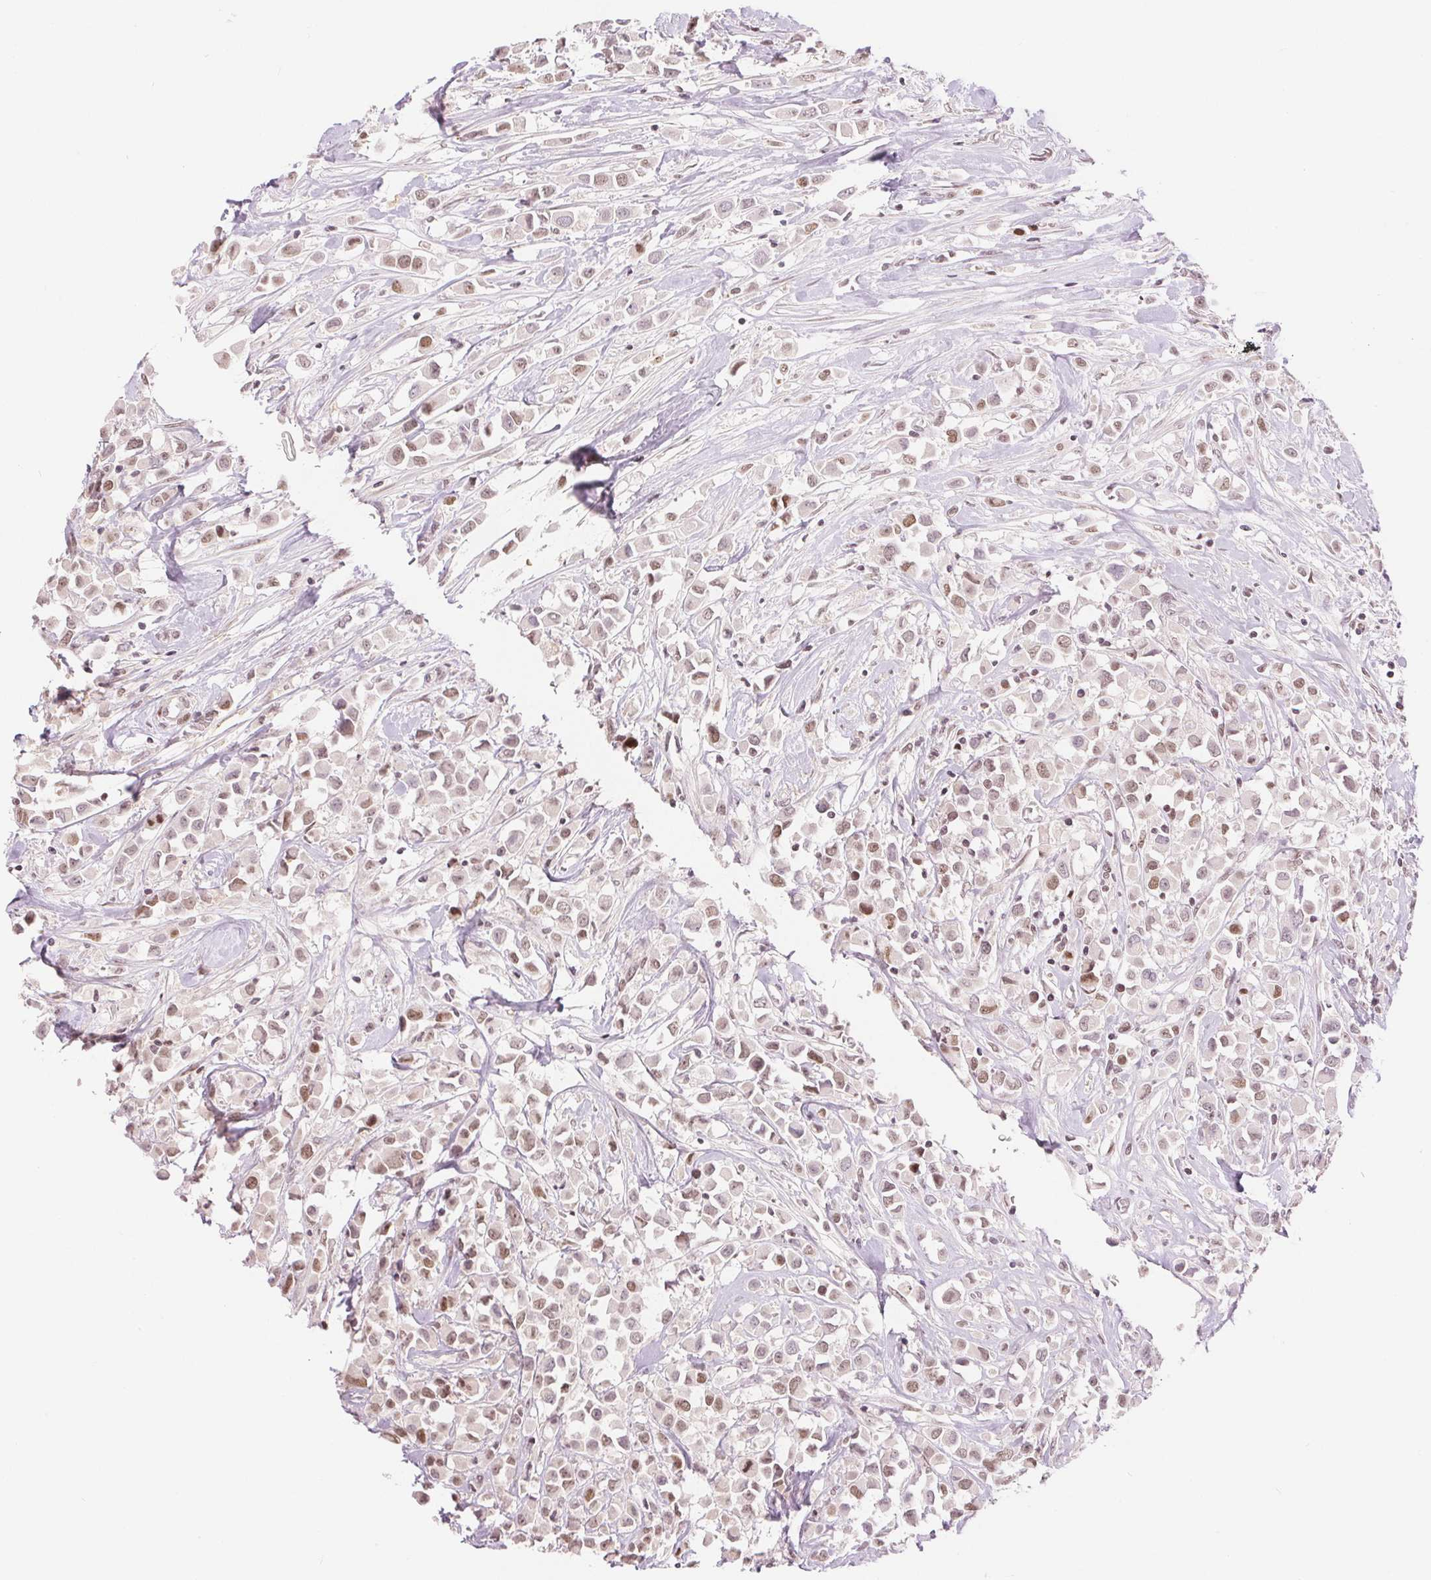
{"staining": {"intensity": "weak", "quantity": ">75%", "location": "nuclear"}, "tissue": "breast cancer", "cell_type": "Tumor cells", "image_type": "cancer", "snomed": [{"axis": "morphology", "description": "Duct carcinoma"}, {"axis": "topography", "description": "Breast"}], "caption": "The micrograph displays staining of breast intraductal carcinoma, revealing weak nuclear protein positivity (brown color) within tumor cells.", "gene": "DEK", "patient": {"sex": "female", "age": 61}}